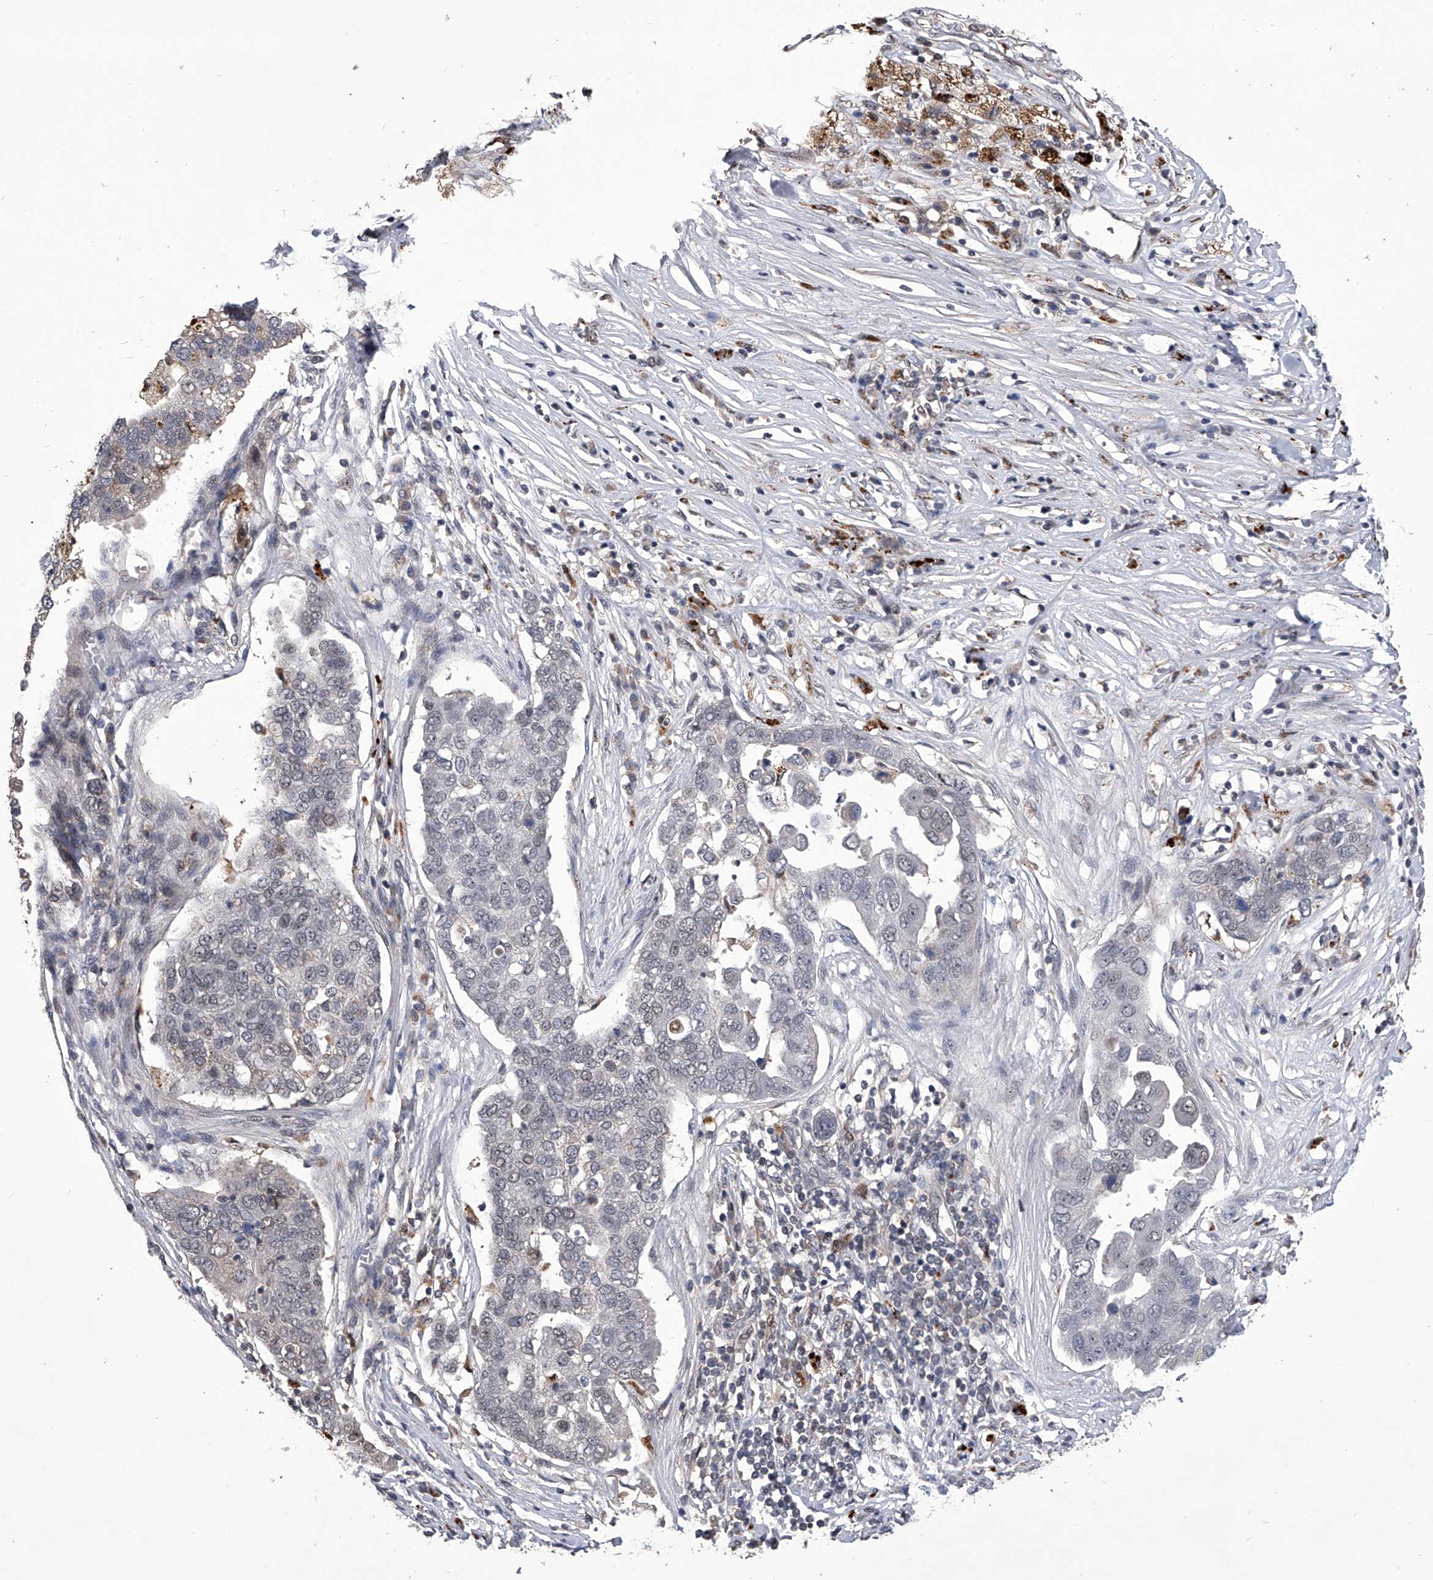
{"staining": {"intensity": "weak", "quantity": "<25%", "location": "nuclear"}, "tissue": "pancreatic cancer", "cell_type": "Tumor cells", "image_type": "cancer", "snomed": [{"axis": "morphology", "description": "Adenocarcinoma, NOS"}, {"axis": "topography", "description": "Pancreas"}], "caption": "IHC image of adenocarcinoma (pancreatic) stained for a protein (brown), which exhibits no staining in tumor cells.", "gene": "CMTR1", "patient": {"sex": "female", "age": 61}}